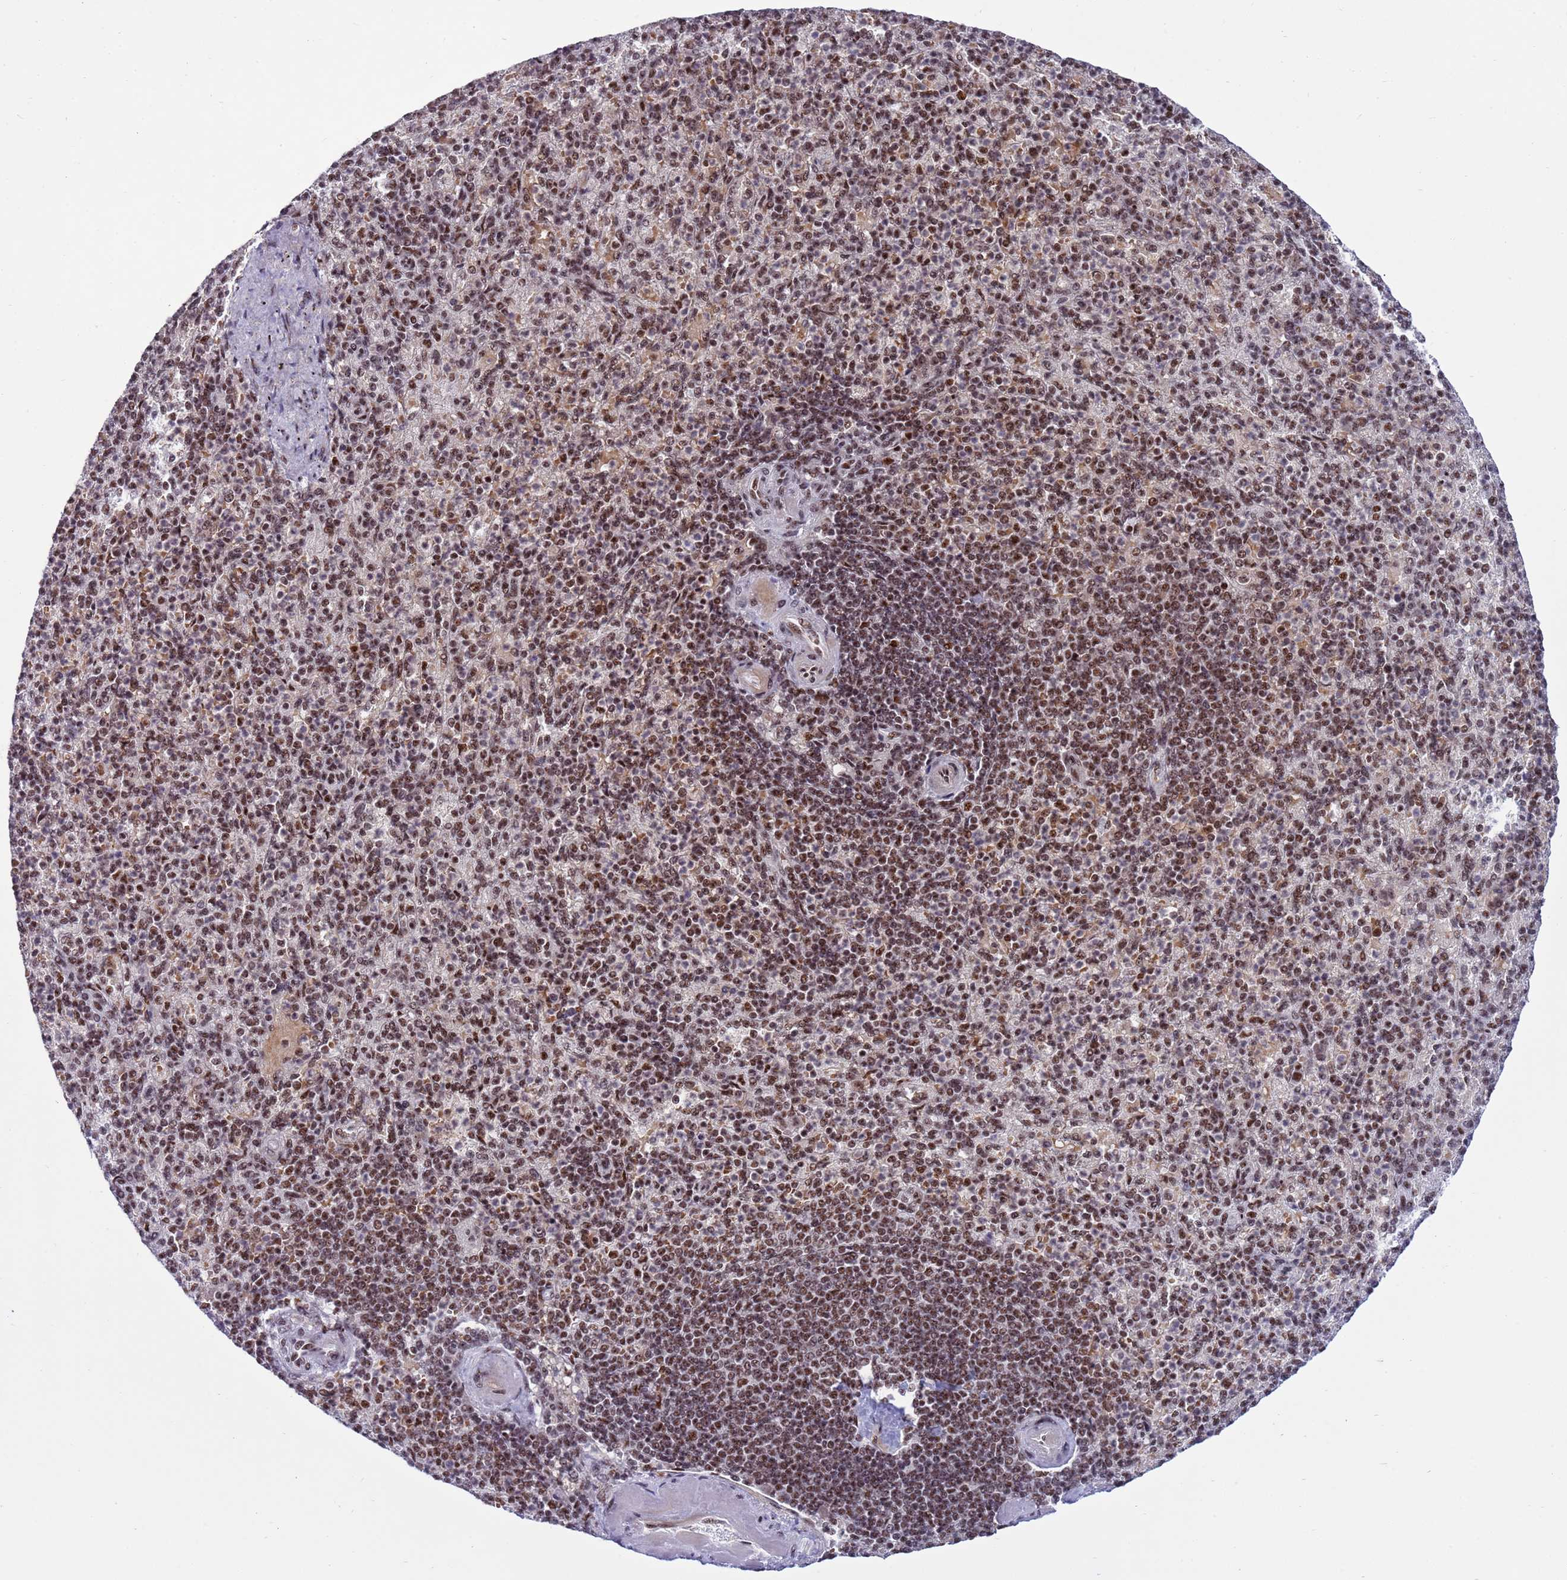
{"staining": {"intensity": "strong", "quantity": ">75%", "location": "nuclear"}, "tissue": "spleen", "cell_type": "Cells in red pulp", "image_type": "normal", "snomed": [{"axis": "morphology", "description": "Normal tissue, NOS"}, {"axis": "topography", "description": "Spleen"}], "caption": "Spleen stained with DAB (3,3'-diaminobenzidine) immunohistochemistry reveals high levels of strong nuclear expression in approximately >75% of cells in red pulp. The staining was performed using DAB (3,3'-diaminobenzidine), with brown indicating positive protein expression. Nuclei are stained blue with hematoxylin.", "gene": "THOC2", "patient": {"sex": "female", "age": 74}}